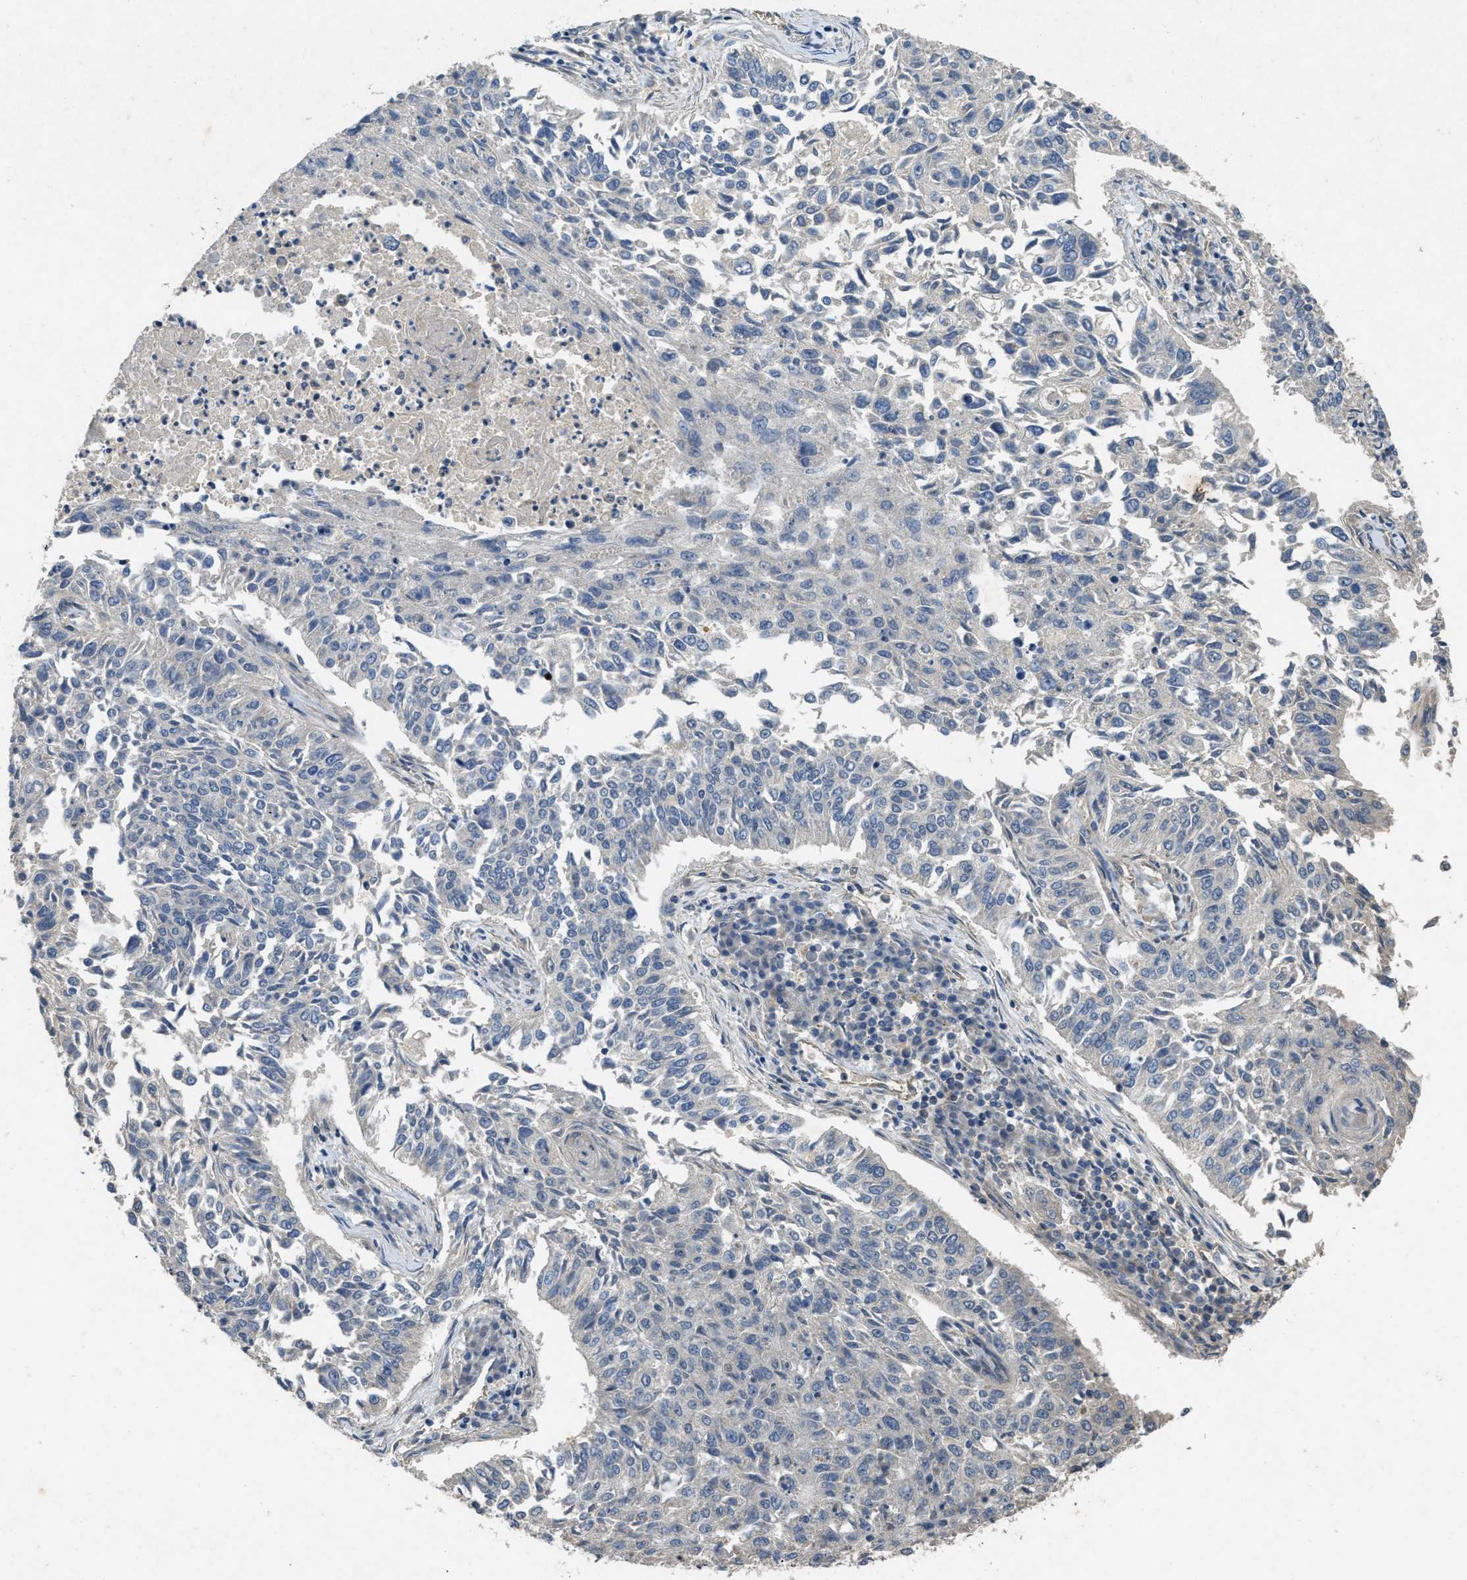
{"staining": {"intensity": "negative", "quantity": "none", "location": "none"}, "tissue": "lung cancer", "cell_type": "Tumor cells", "image_type": "cancer", "snomed": [{"axis": "morphology", "description": "Normal tissue, NOS"}, {"axis": "morphology", "description": "Squamous cell carcinoma, NOS"}, {"axis": "topography", "description": "Cartilage tissue"}, {"axis": "topography", "description": "Bronchus"}, {"axis": "topography", "description": "Lung"}], "caption": "Human lung squamous cell carcinoma stained for a protein using immunohistochemistry (IHC) reveals no expression in tumor cells.", "gene": "PPP3CA", "patient": {"sex": "female", "age": 49}}